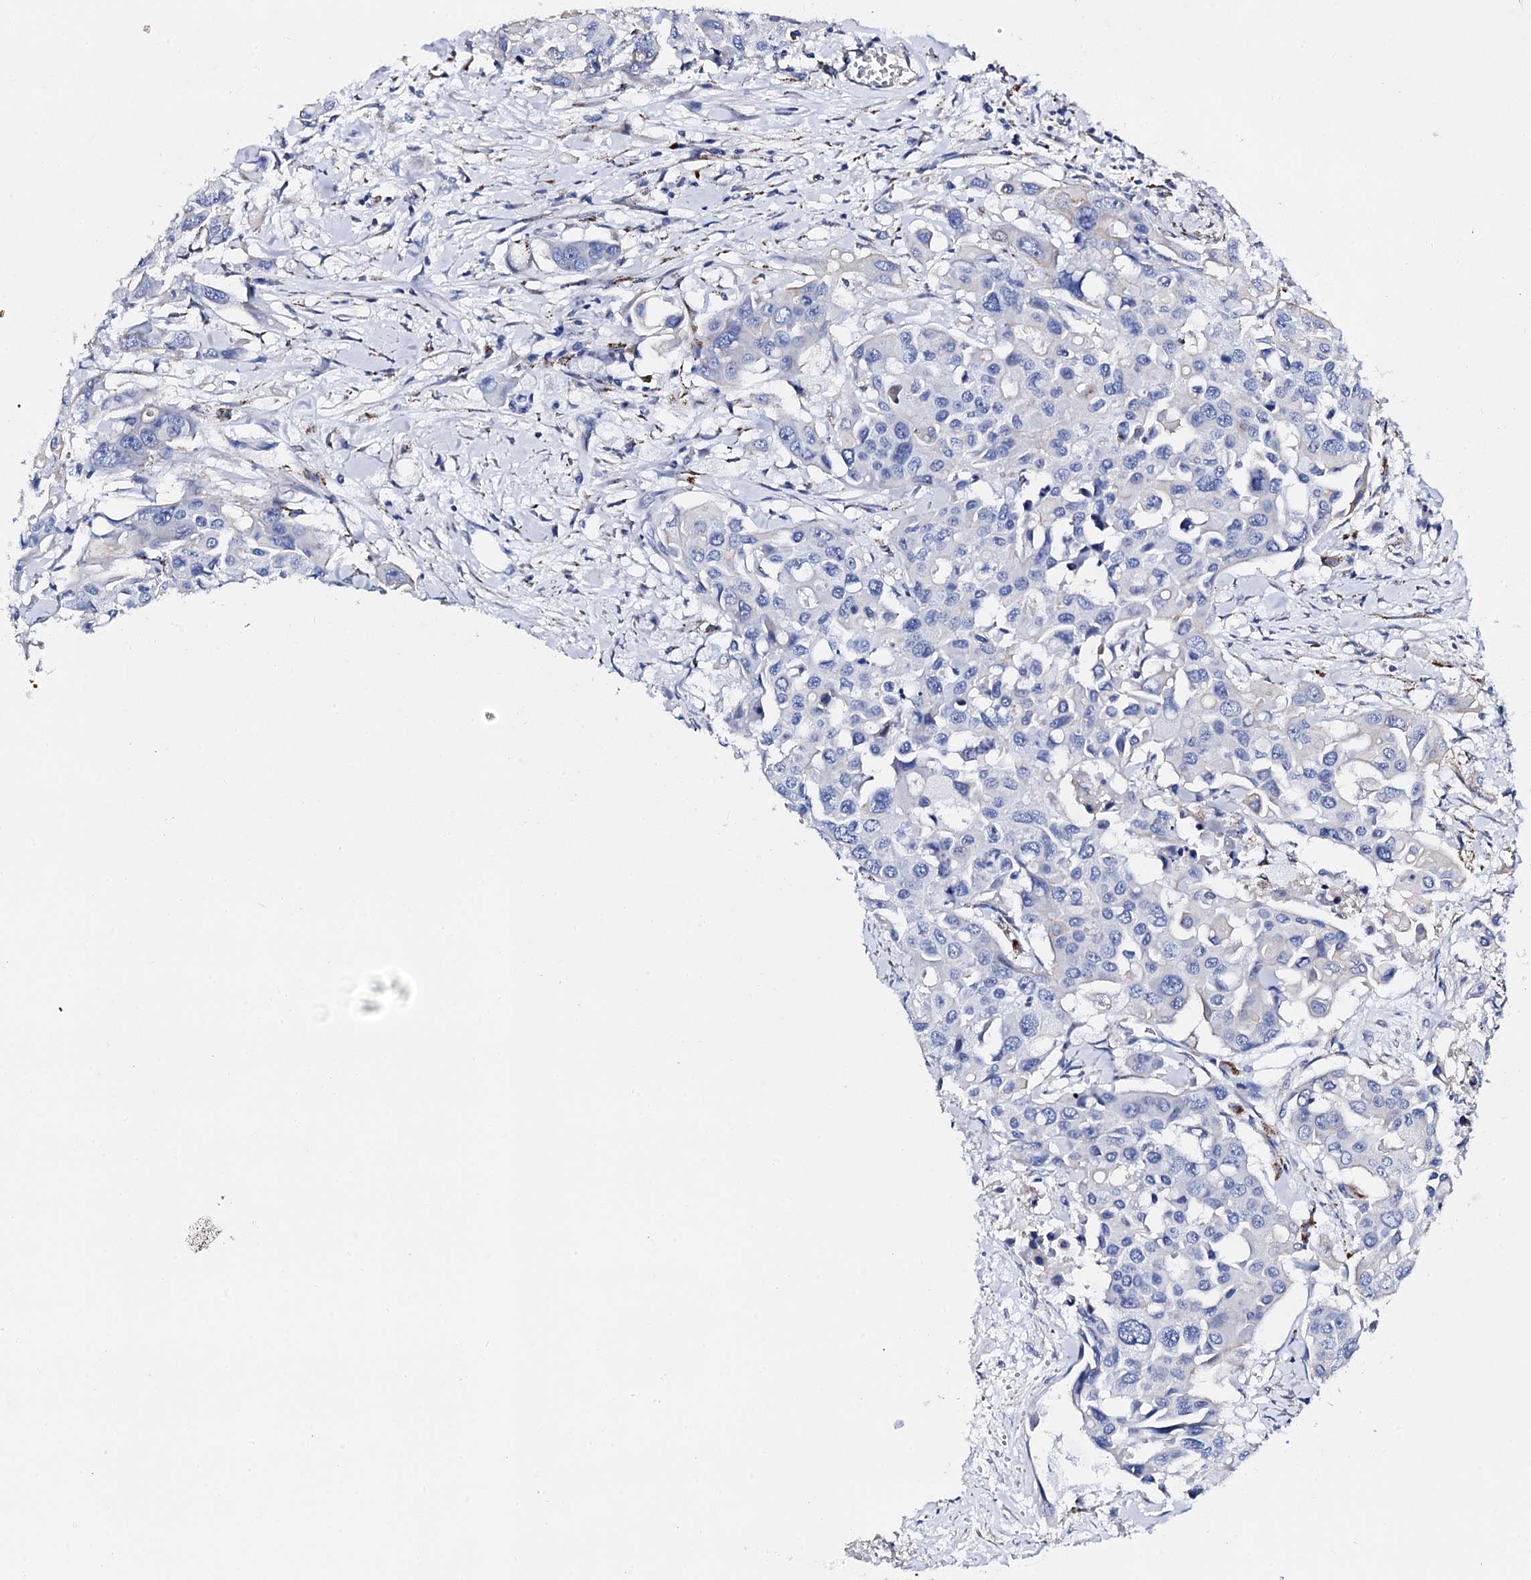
{"staining": {"intensity": "negative", "quantity": "none", "location": "none"}, "tissue": "colorectal cancer", "cell_type": "Tumor cells", "image_type": "cancer", "snomed": [{"axis": "morphology", "description": "Adenocarcinoma, NOS"}, {"axis": "topography", "description": "Colon"}], "caption": "This histopathology image is of adenocarcinoma (colorectal) stained with immunohistochemistry to label a protein in brown with the nuclei are counter-stained blue. There is no positivity in tumor cells.", "gene": "KLHL32", "patient": {"sex": "male", "age": 77}}